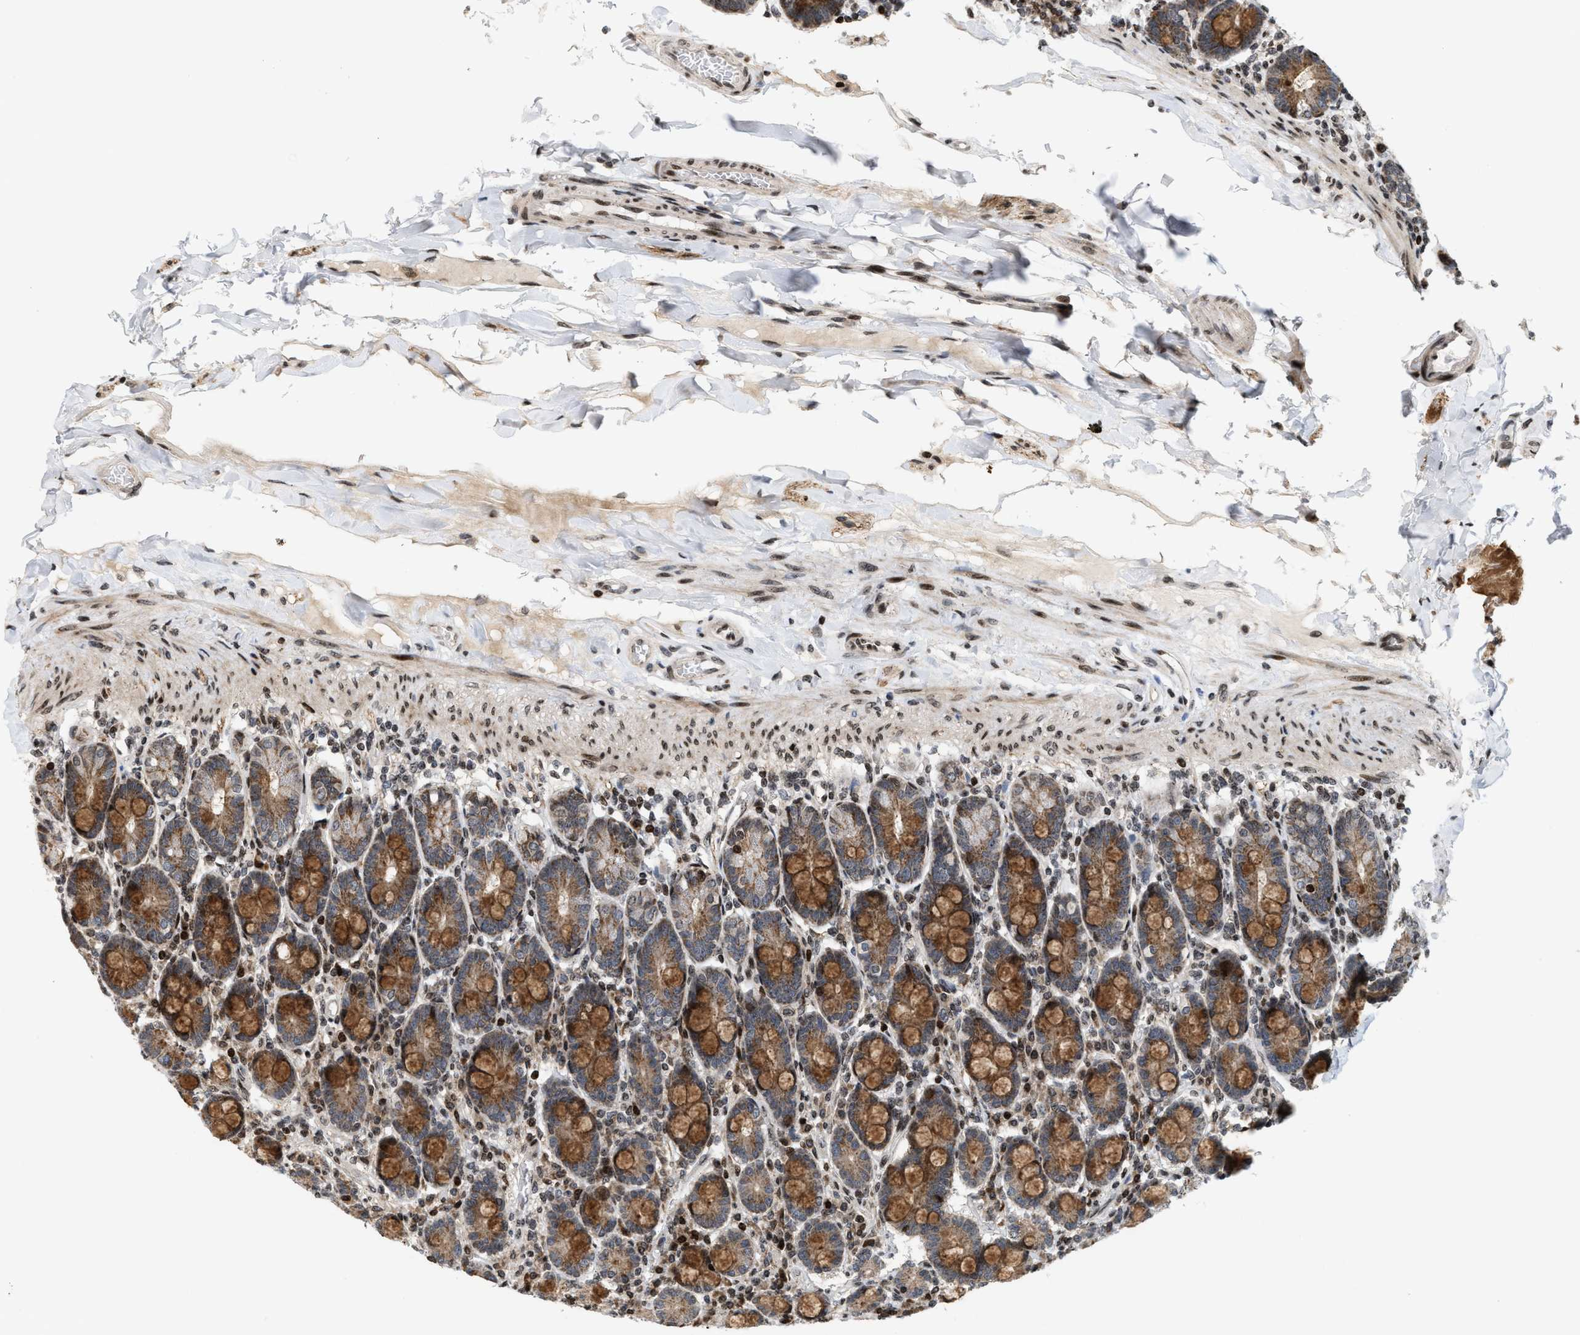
{"staining": {"intensity": "strong", "quantity": ">75%", "location": "cytoplasmic/membranous"}, "tissue": "duodenum", "cell_type": "Glandular cells", "image_type": "normal", "snomed": [{"axis": "morphology", "description": "Normal tissue, NOS"}, {"axis": "topography", "description": "Duodenum"}], "caption": "Immunohistochemical staining of normal duodenum displays >75% levels of strong cytoplasmic/membranous protein positivity in about >75% of glandular cells.", "gene": "PDZD2", "patient": {"sex": "male", "age": 50}}